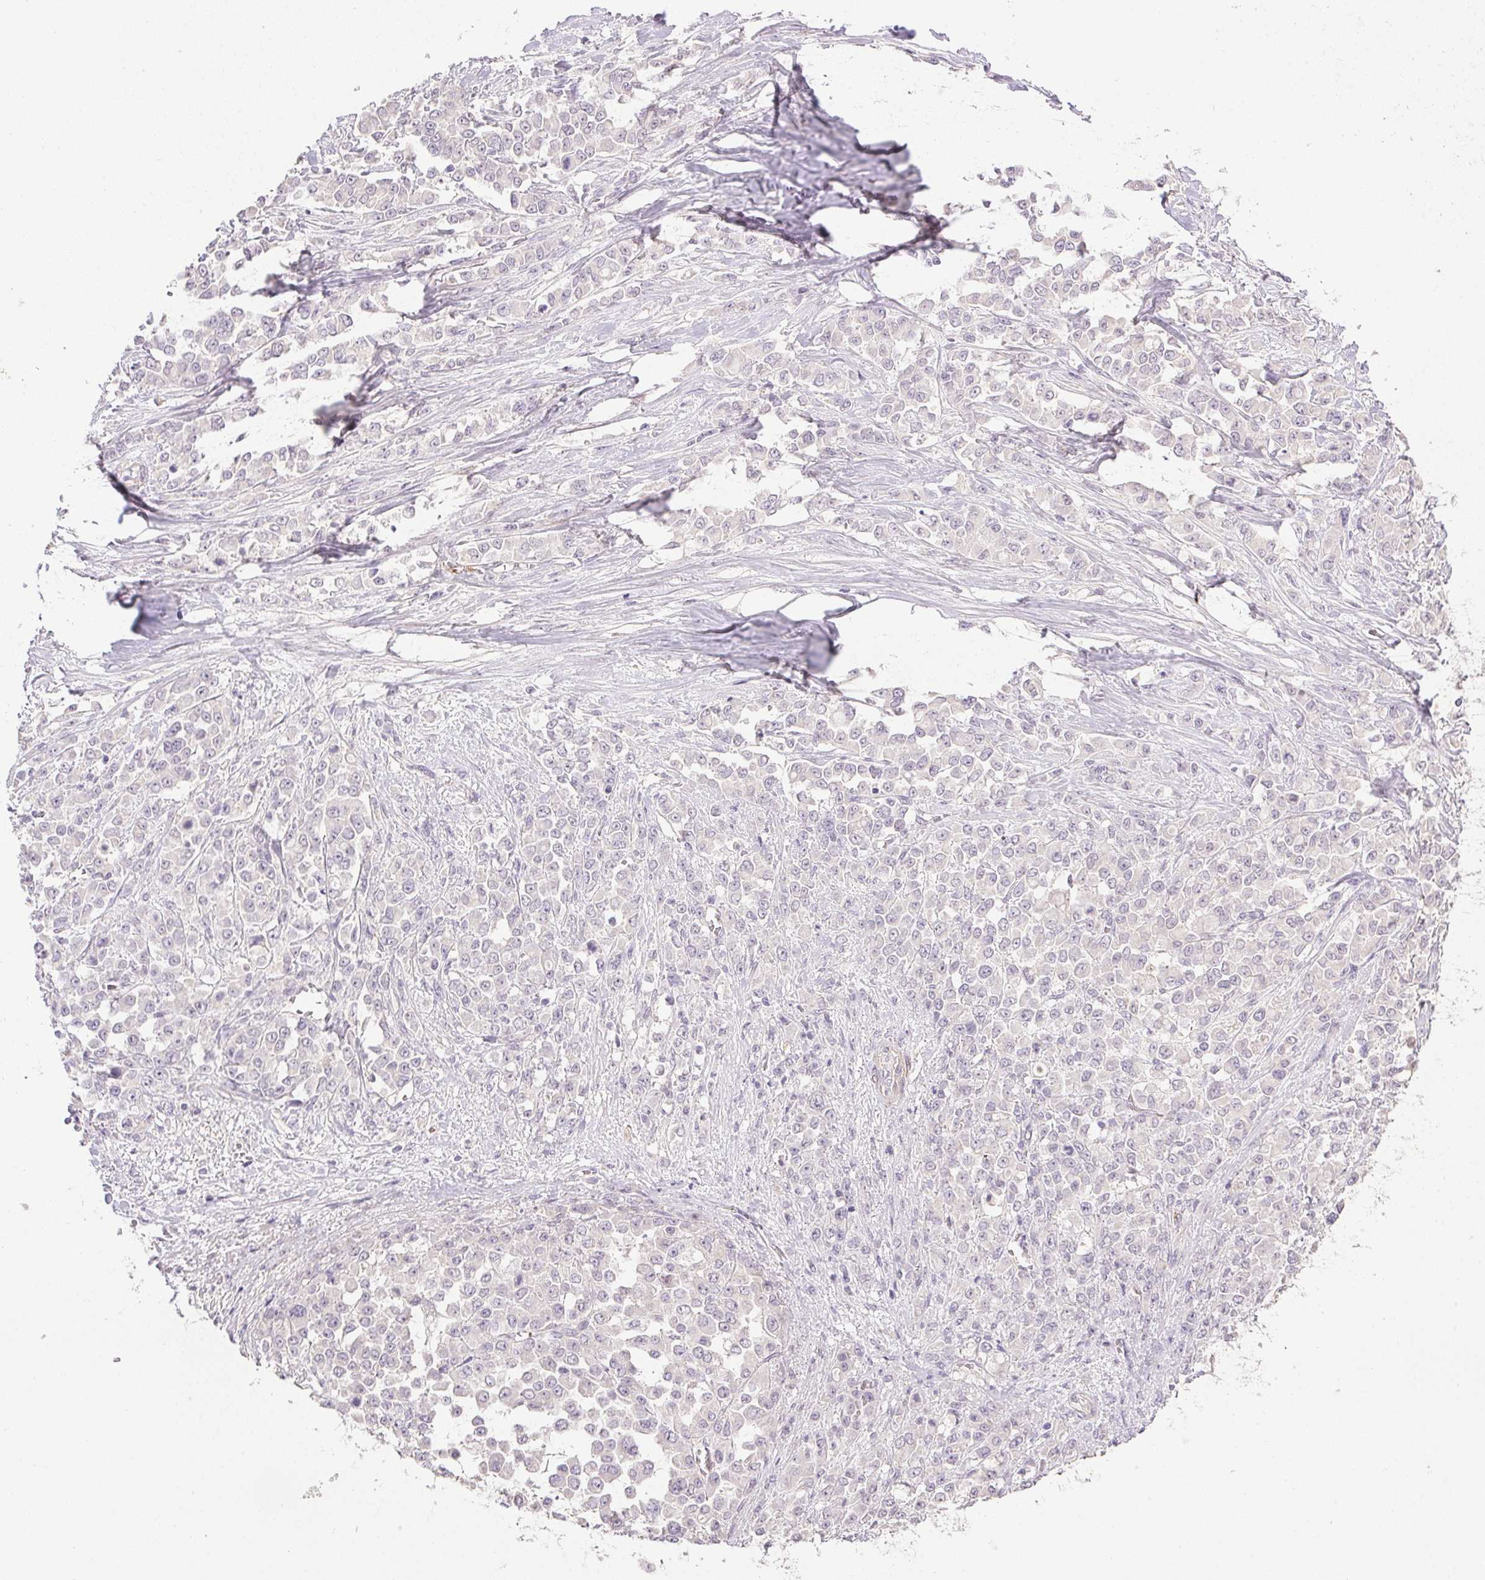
{"staining": {"intensity": "negative", "quantity": "none", "location": "none"}, "tissue": "stomach cancer", "cell_type": "Tumor cells", "image_type": "cancer", "snomed": [{"axis": "morphology", "description": "Adenocarcinoma, NOS"}, {"axis": "topography", "description": "Stomach"}], "caption": "High power microscopy micrograph of an IHC micrograph of stomach cancer, revealing no significant staining in tumor cells.", "gene": "PRL", "patient": {"sex": "female", "age": 76}}